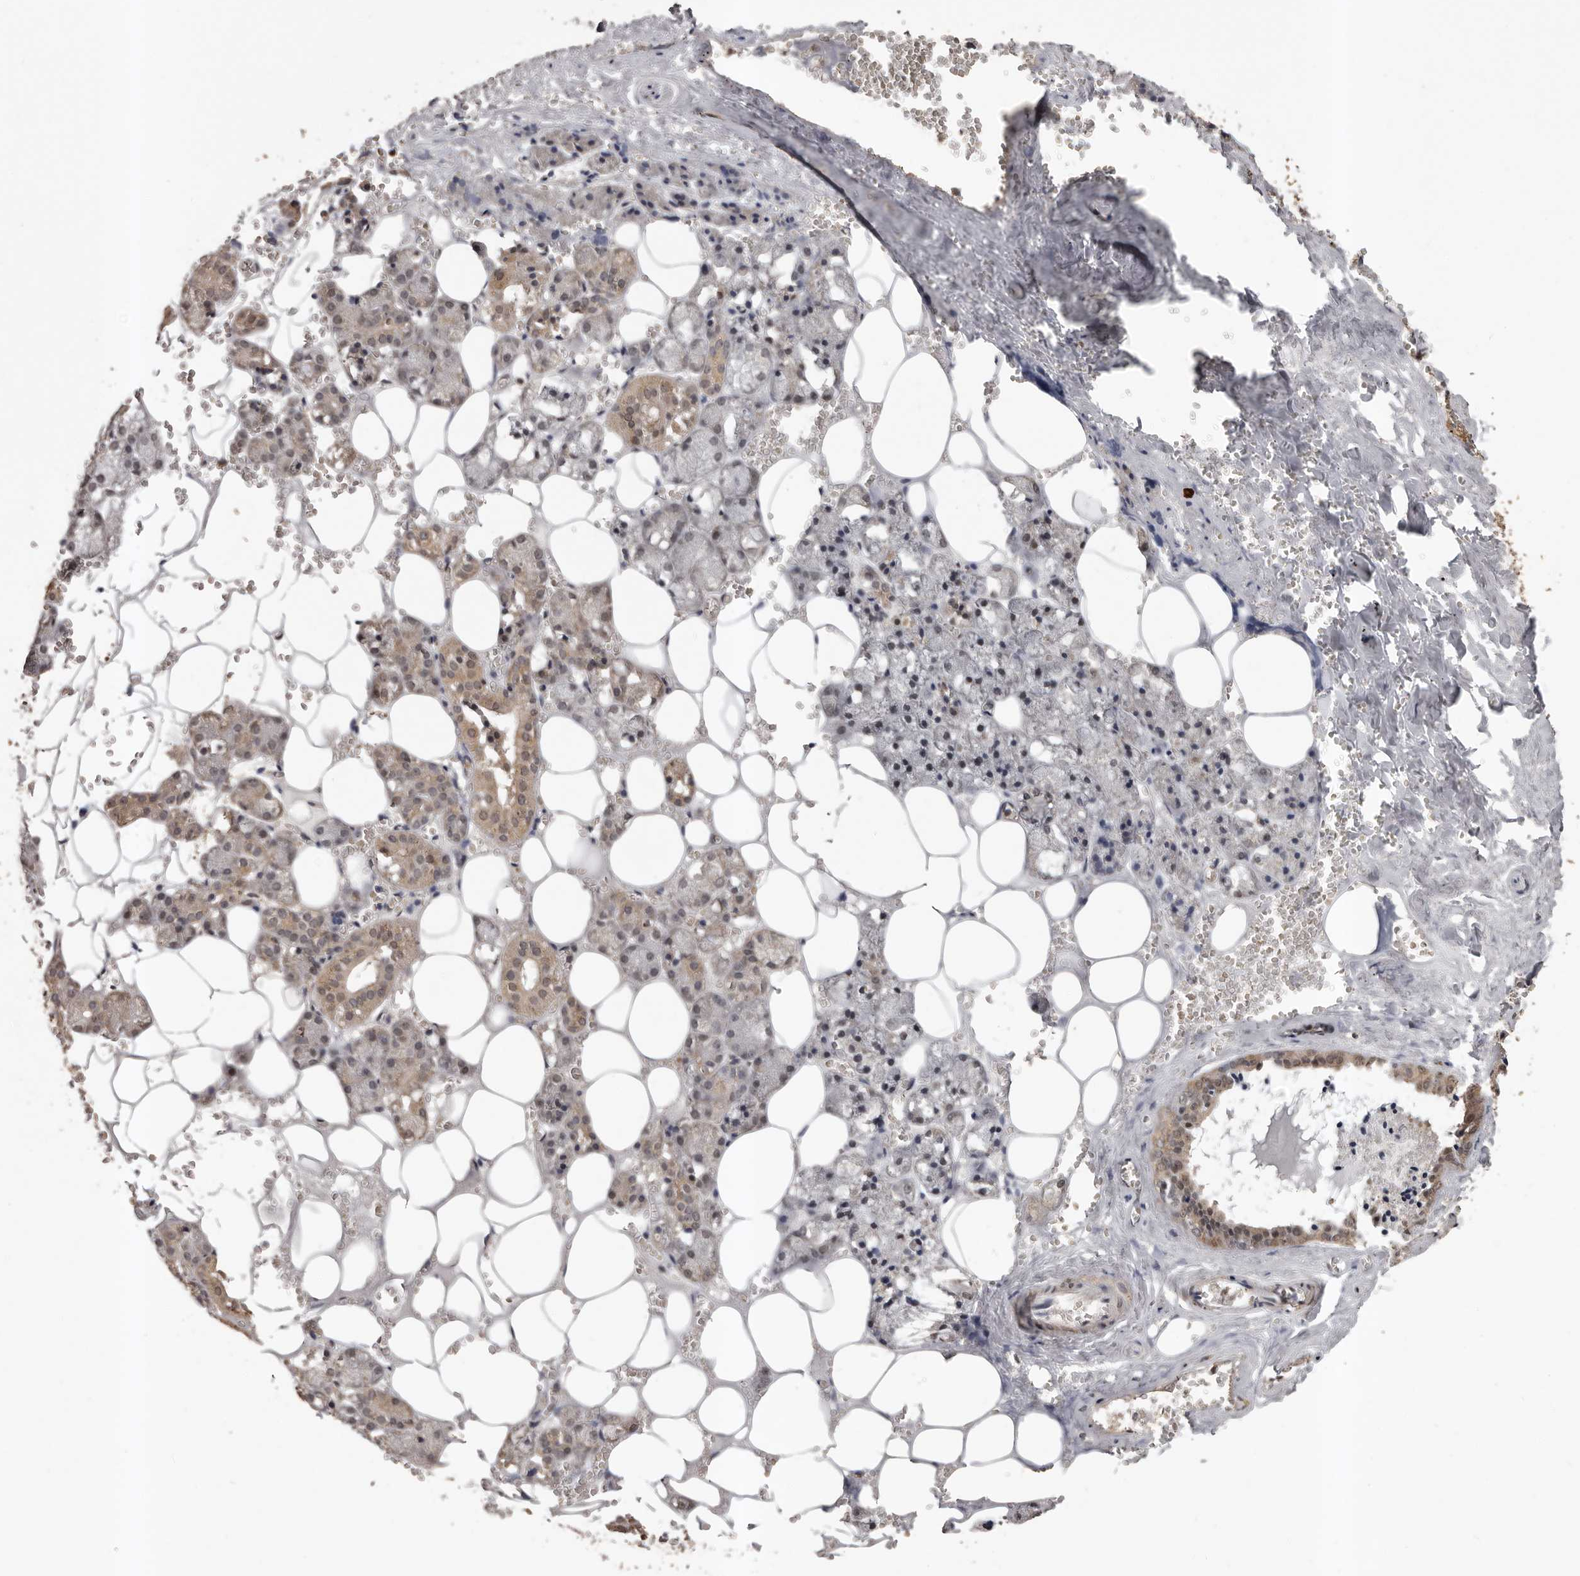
{"staining": {"intensity": "moderate", "quantity": "<25%", "location": "cytoplasmic/membranous"}, "tissue": "salivary gland", "cell_type": "Glandular cells", "image_type": "normal", "snomed": [{"axis": "morphology", "description": "Normal tissue, NOS"}, {"axis": "topography", "description": "Salivary gland"}], "caption": "Protein analysis of unremarkable salivary gland shows moderate cytoplasmic/membranous staining in about <25% of glandular cells.", "gene": "VPS37A", "patient": {"sex": "male", "age": 62}}